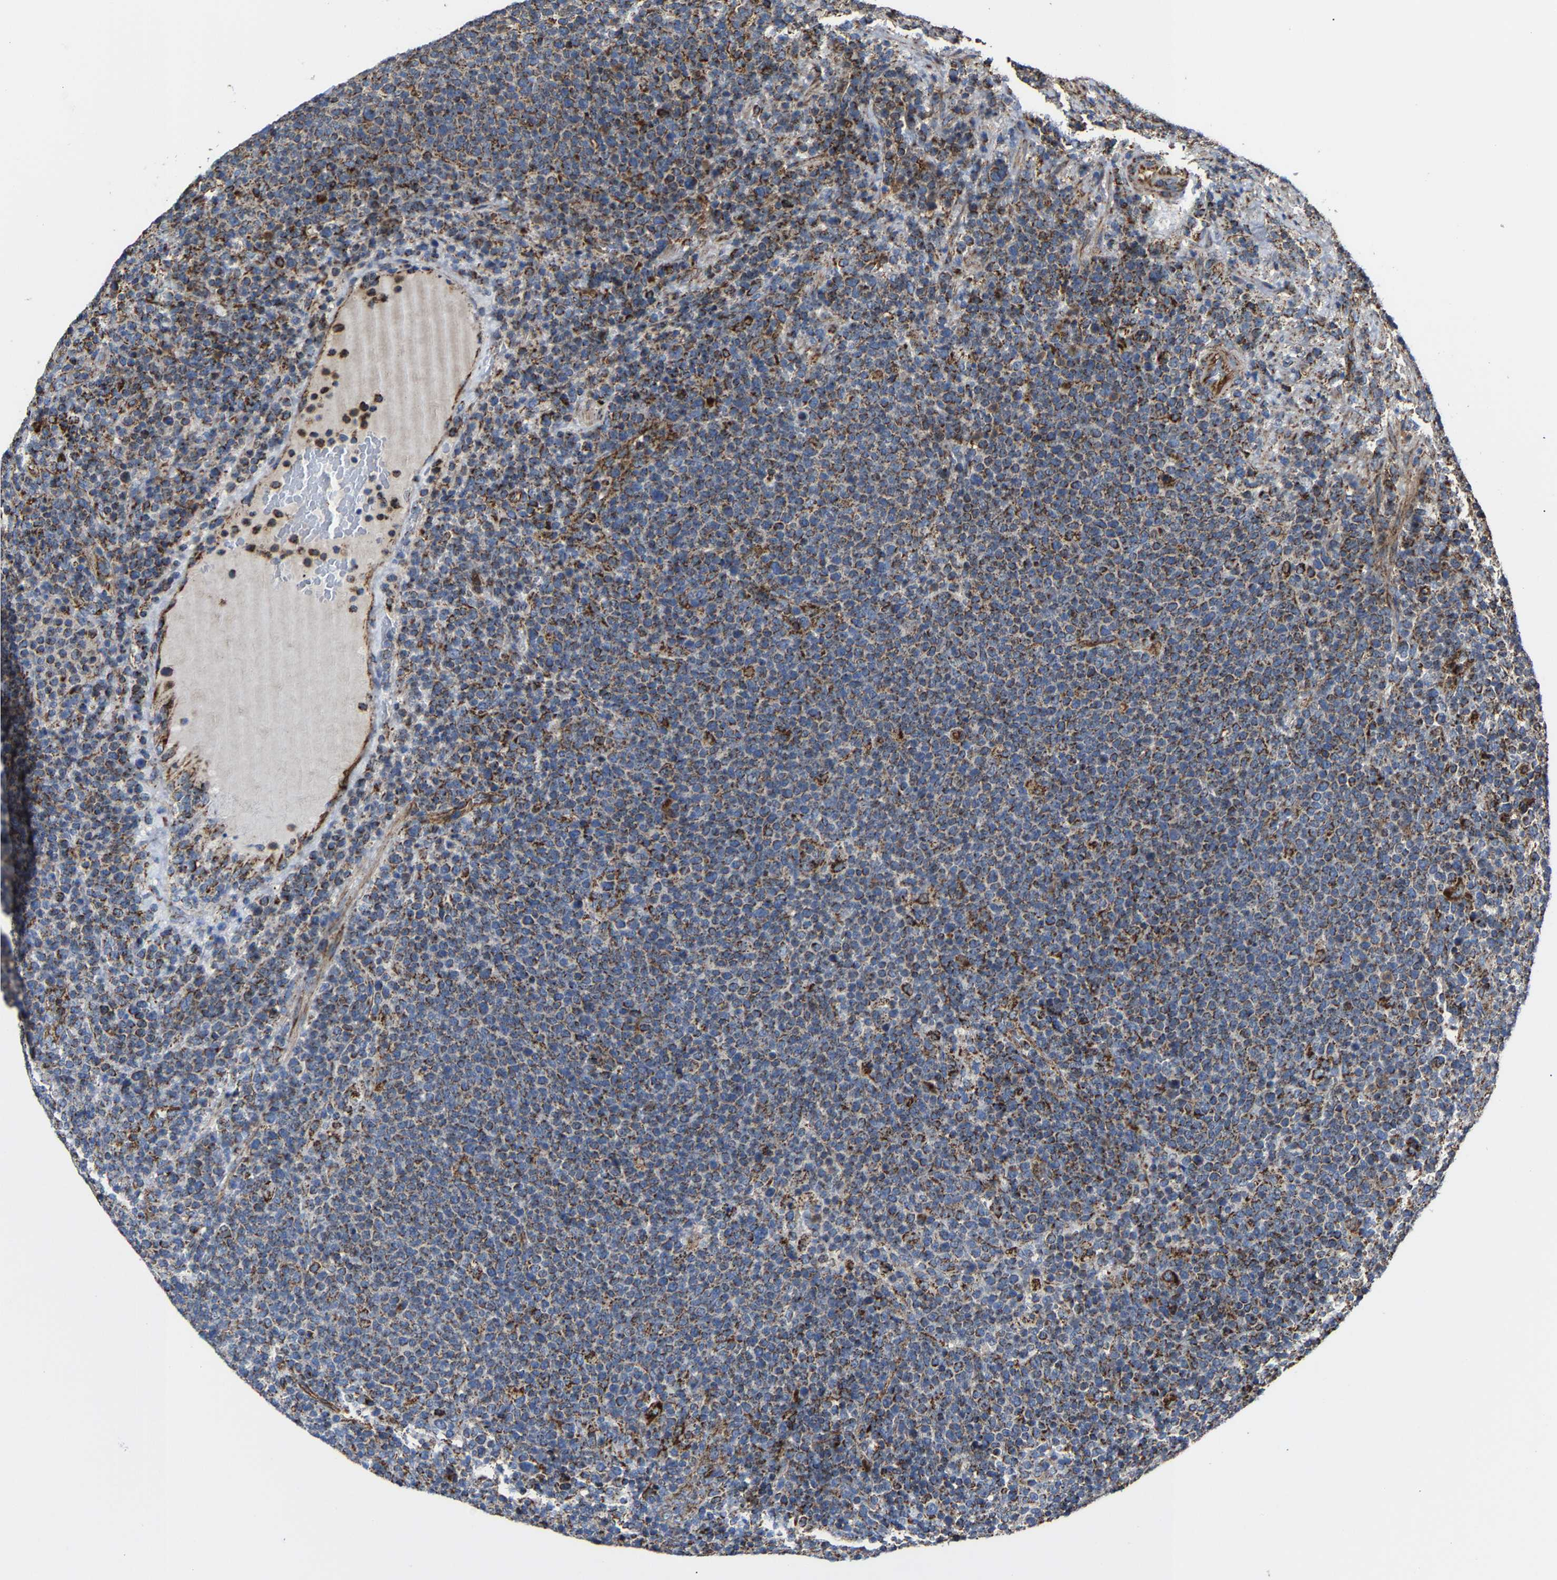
{"staining": {"intensity": "strong", "quantity": ">75%", "location": "cytoplasmic/membranous"}, "tissue": "lymphoma", "cell_type": "Tumor cells", "image_type": "cancer", "snomed": [{"axis": "morphology", "description": "Malignant lymphoma, non-Hodgkin's type, High grade"}, {"axis": "topography", "description": "Lymph node"}], "caption": "DAB (3,3'-diaminobenzidine) immunohistochemical staining of human high-grade malignant lymphoma, non-Hodgkin's type displays strong cytoplasmic/membranous protein positivity in approximately >75% of tumor cells.", "gene": "NDUFV3", "patient": {"sex": "male", "age": 61}}